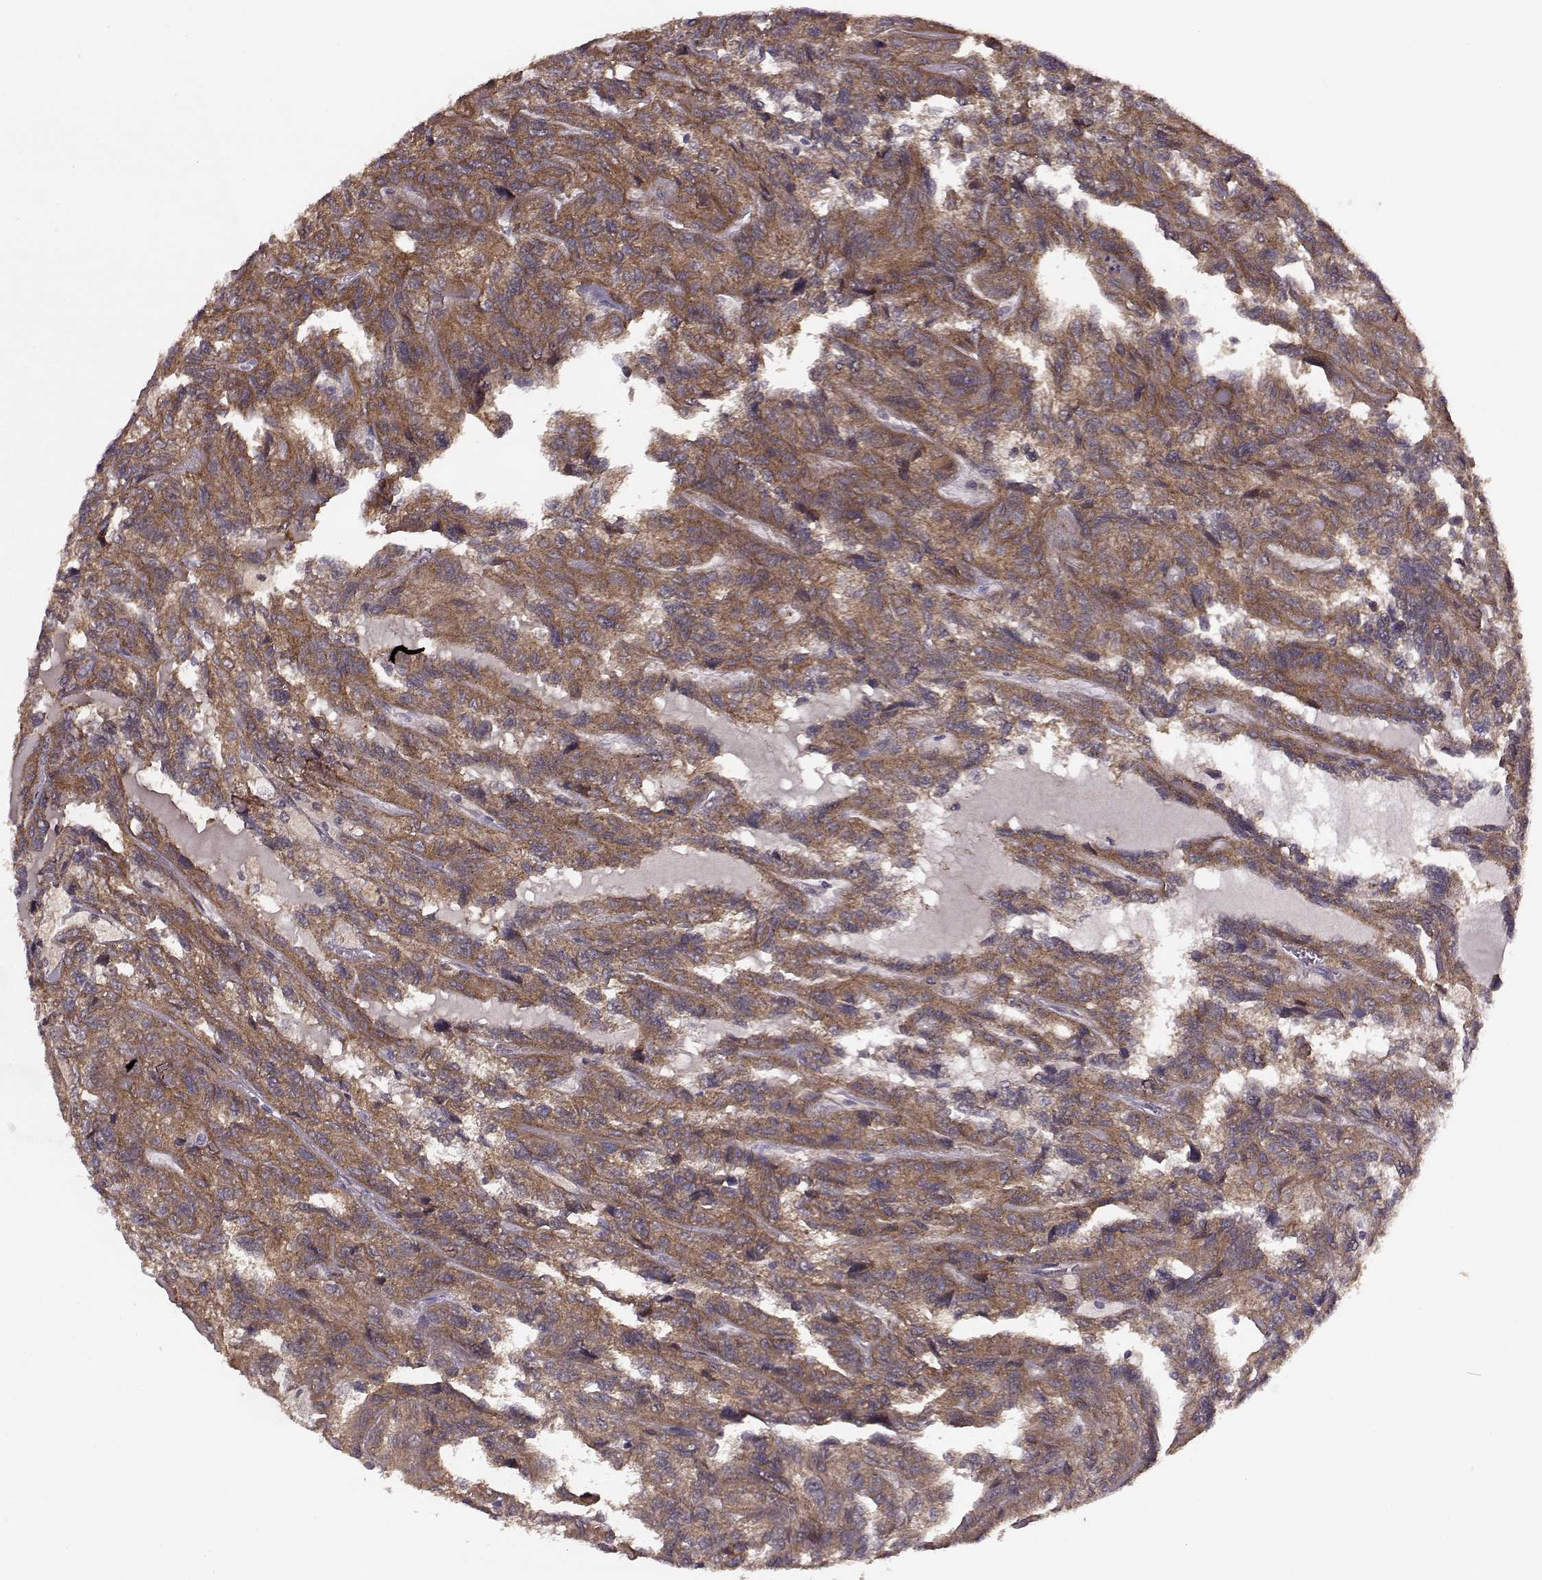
{"staining": {"intensity": "strong", "quantity": ">75%", "location": "cytoplasmic/membranous"}, "tissue": "renal cancer", "cell_type": "Tumor cells", "image_type": "cancer", "snomed": [{"axis": "morphology", "description": "Adenocarcinoma, NOS"}, {"axis": "topography", "description": "Kidney"}], "caption": "Human renal cancer stained for a protein (brown) shows strong cytoplasmic/membranous positive staining in approximately >75% of tumor cells.", "gene": "FNIP2", "patient": {"sex": "male", "age": 79}}